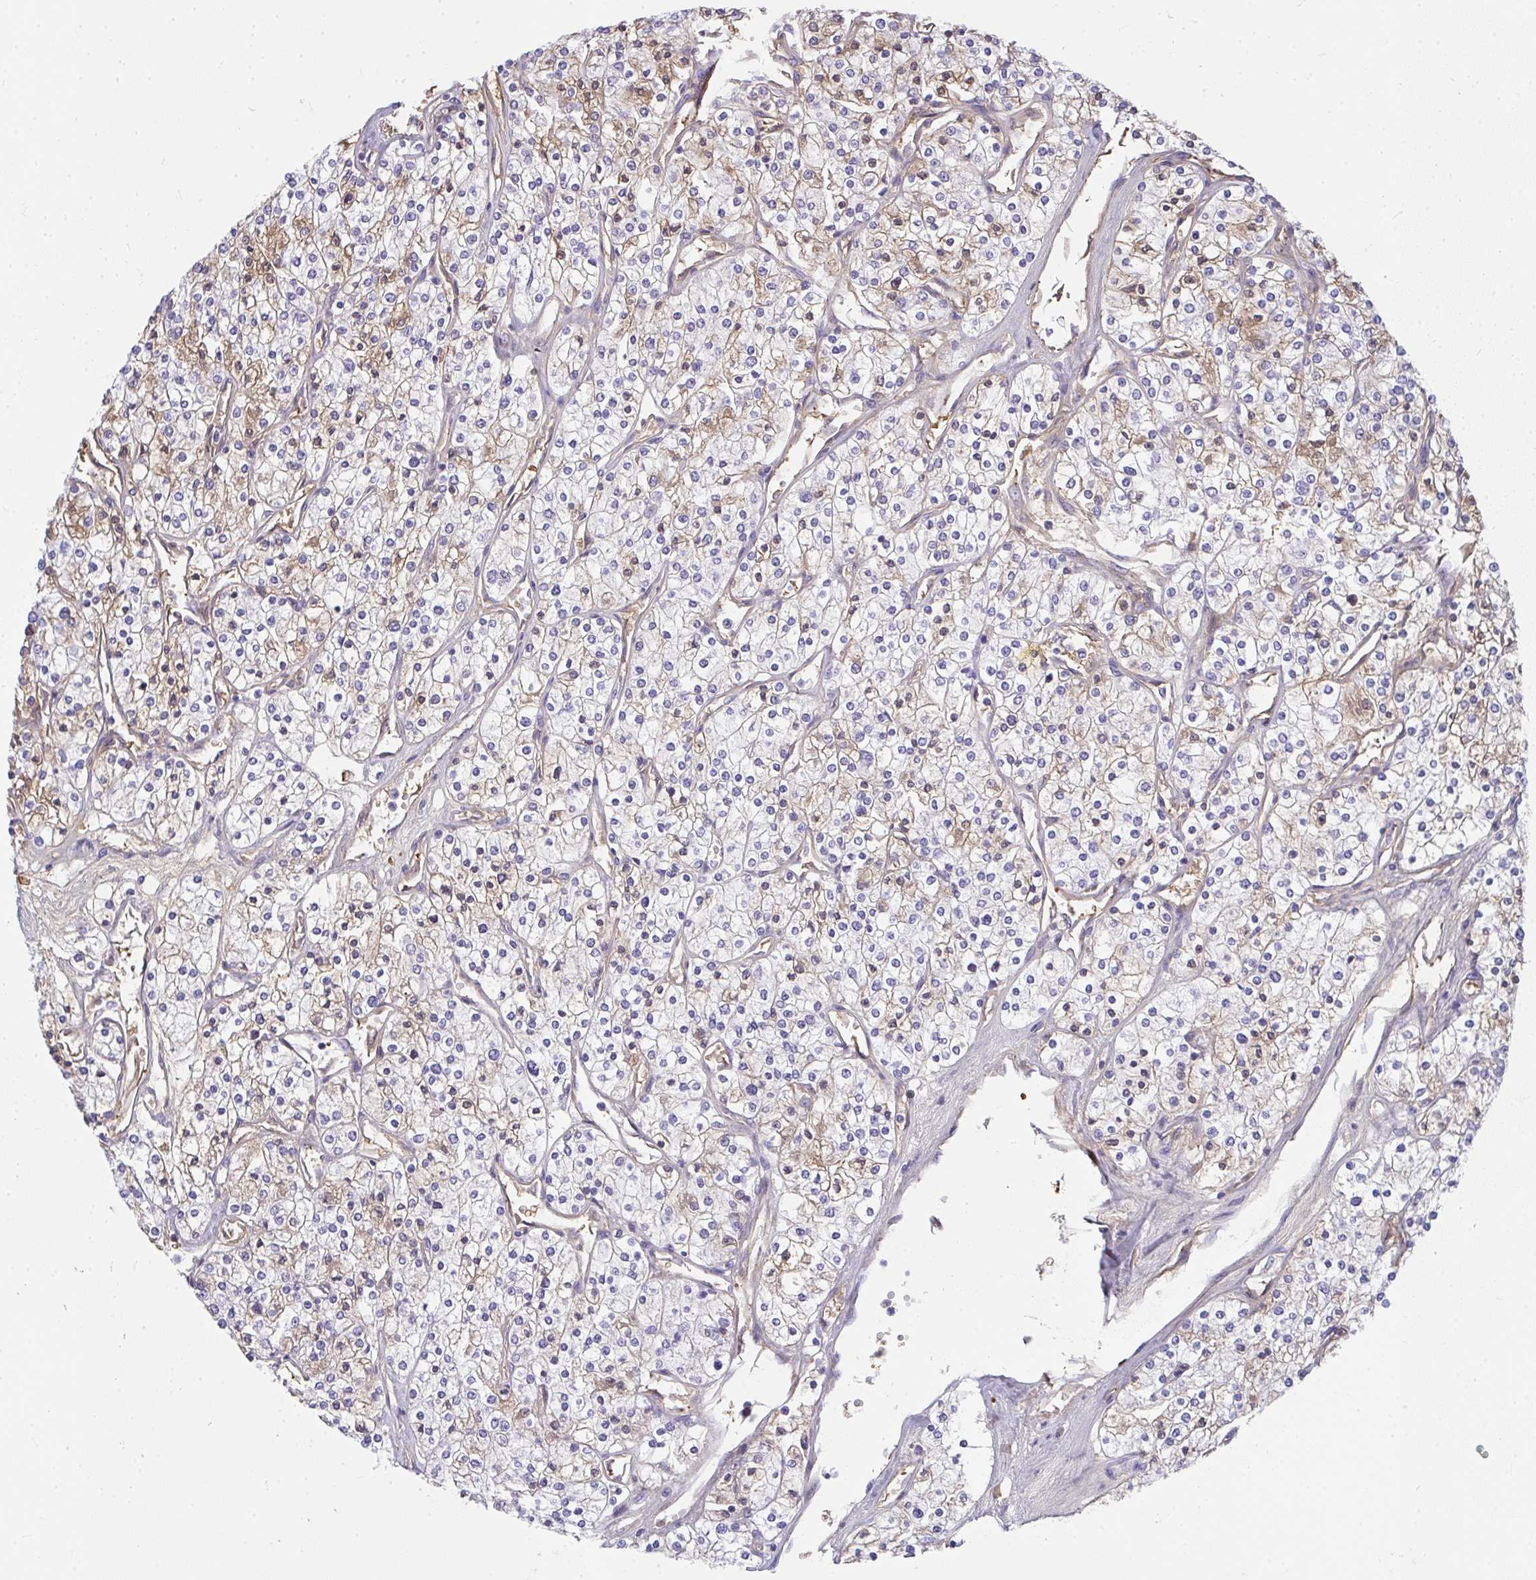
{"staining": {"intensity": "weak", "quantity": "25%-75%", "location": "cytoplasmic/membranous"}, "tissue": "renal cancer", "cell_type": "Tumor cells", "image_type": "cancer", "snomed": [{"axis": "morphology", "description": "Adenocarcinoma, NOS"}, {"axis": "topography", "description": "Kidney"}], "caption": "This is an image of immunohistochemistry staining of renal cancer (adenocarcinoma), which shows weak positivity in the cytoplasmic/membranous of tumor cells.", "gene": "ZSWIM3", "patient": {"sex": "male", "age": 80}}